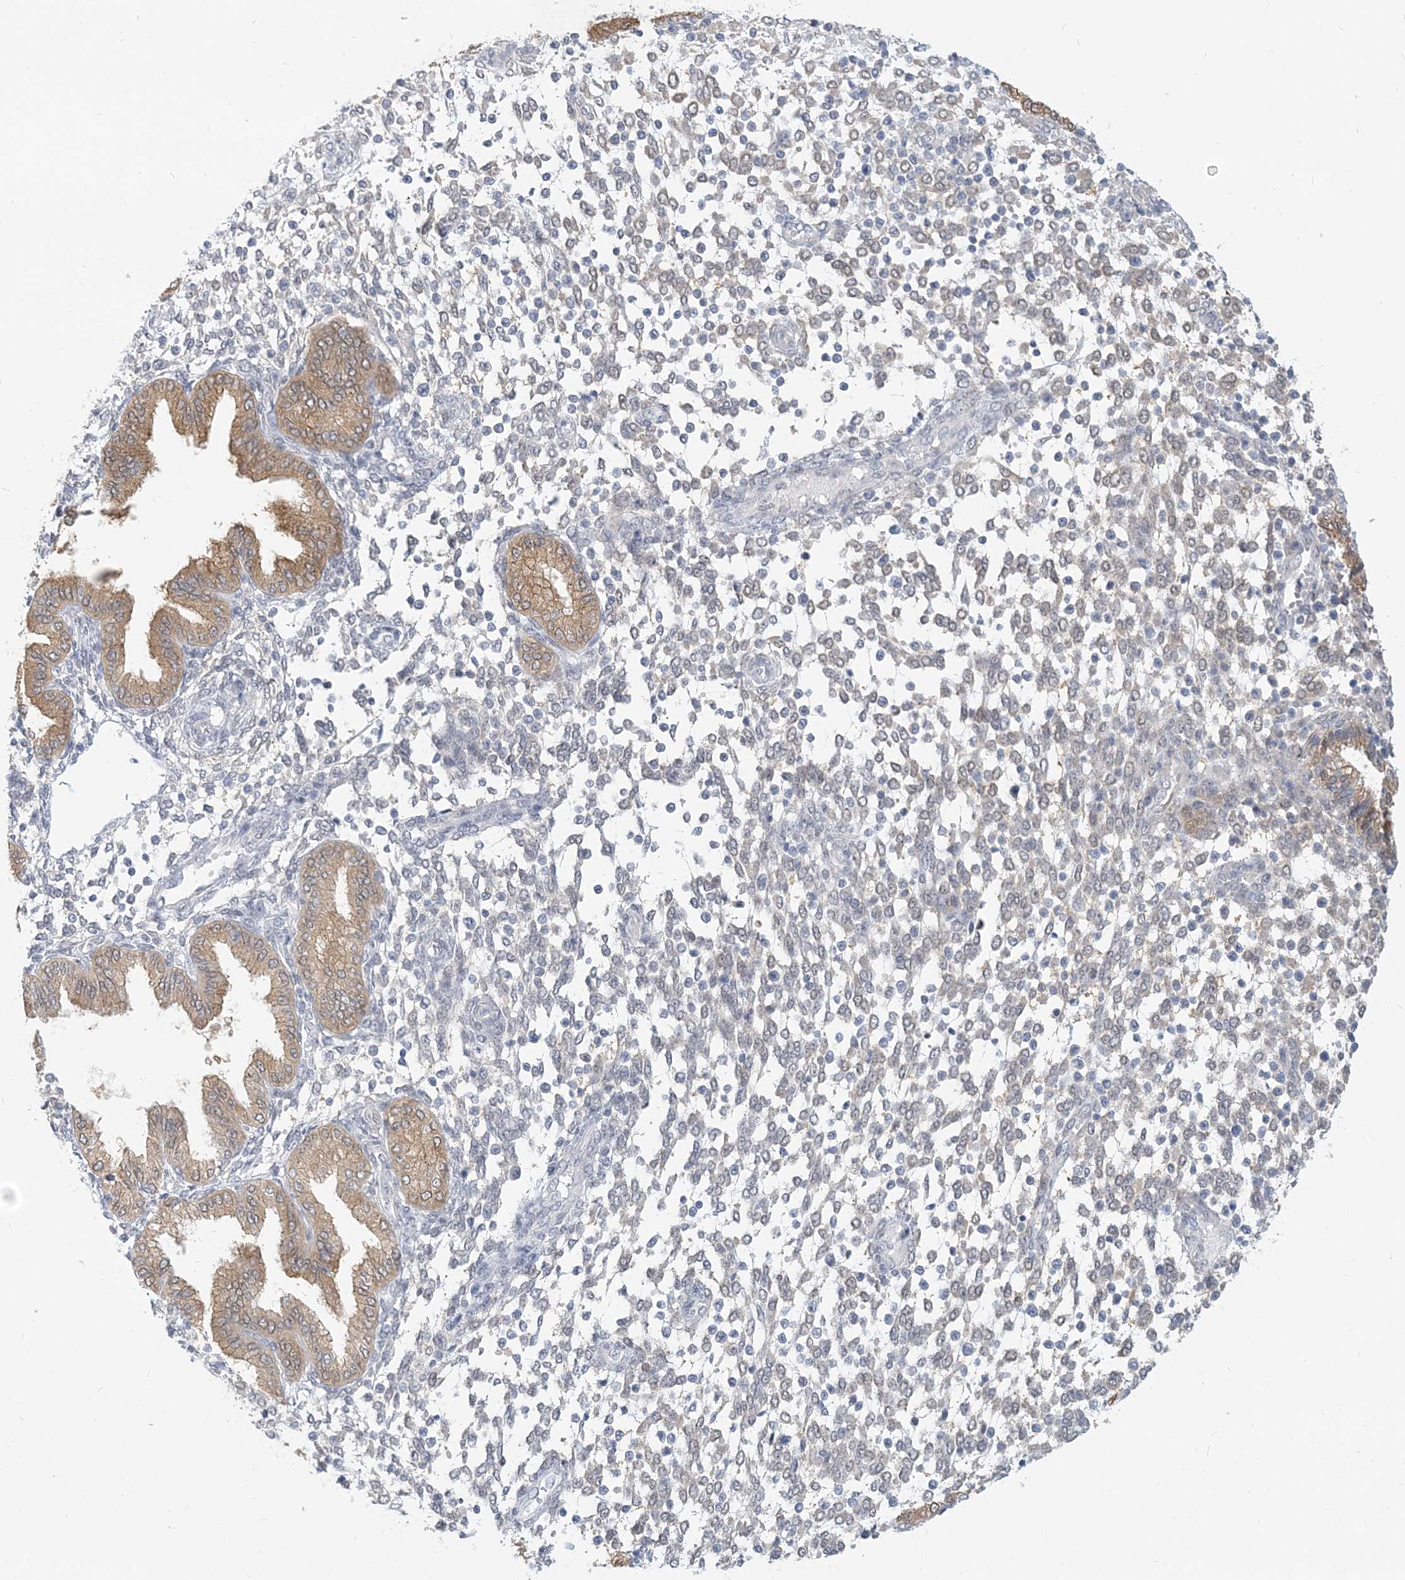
{"staining": {"intensity": "negative", "quantity": "none", "location": "none"}, "tissue": "endometrium", "cell_type": "Cells in endometrial stroma", "image_type": "normal", "snomed": [{"axis": "morphology", "description": "Normal tissue, NOS"}, {"axis": "topography", "description": "Endometrium"}], "caption": "Protein analysis of benign endometrium demonstrates no significant positivity in cells in endometrial stroma.", "gene": "GMPPA", "patient": {"sex": "female", "age": 53}}